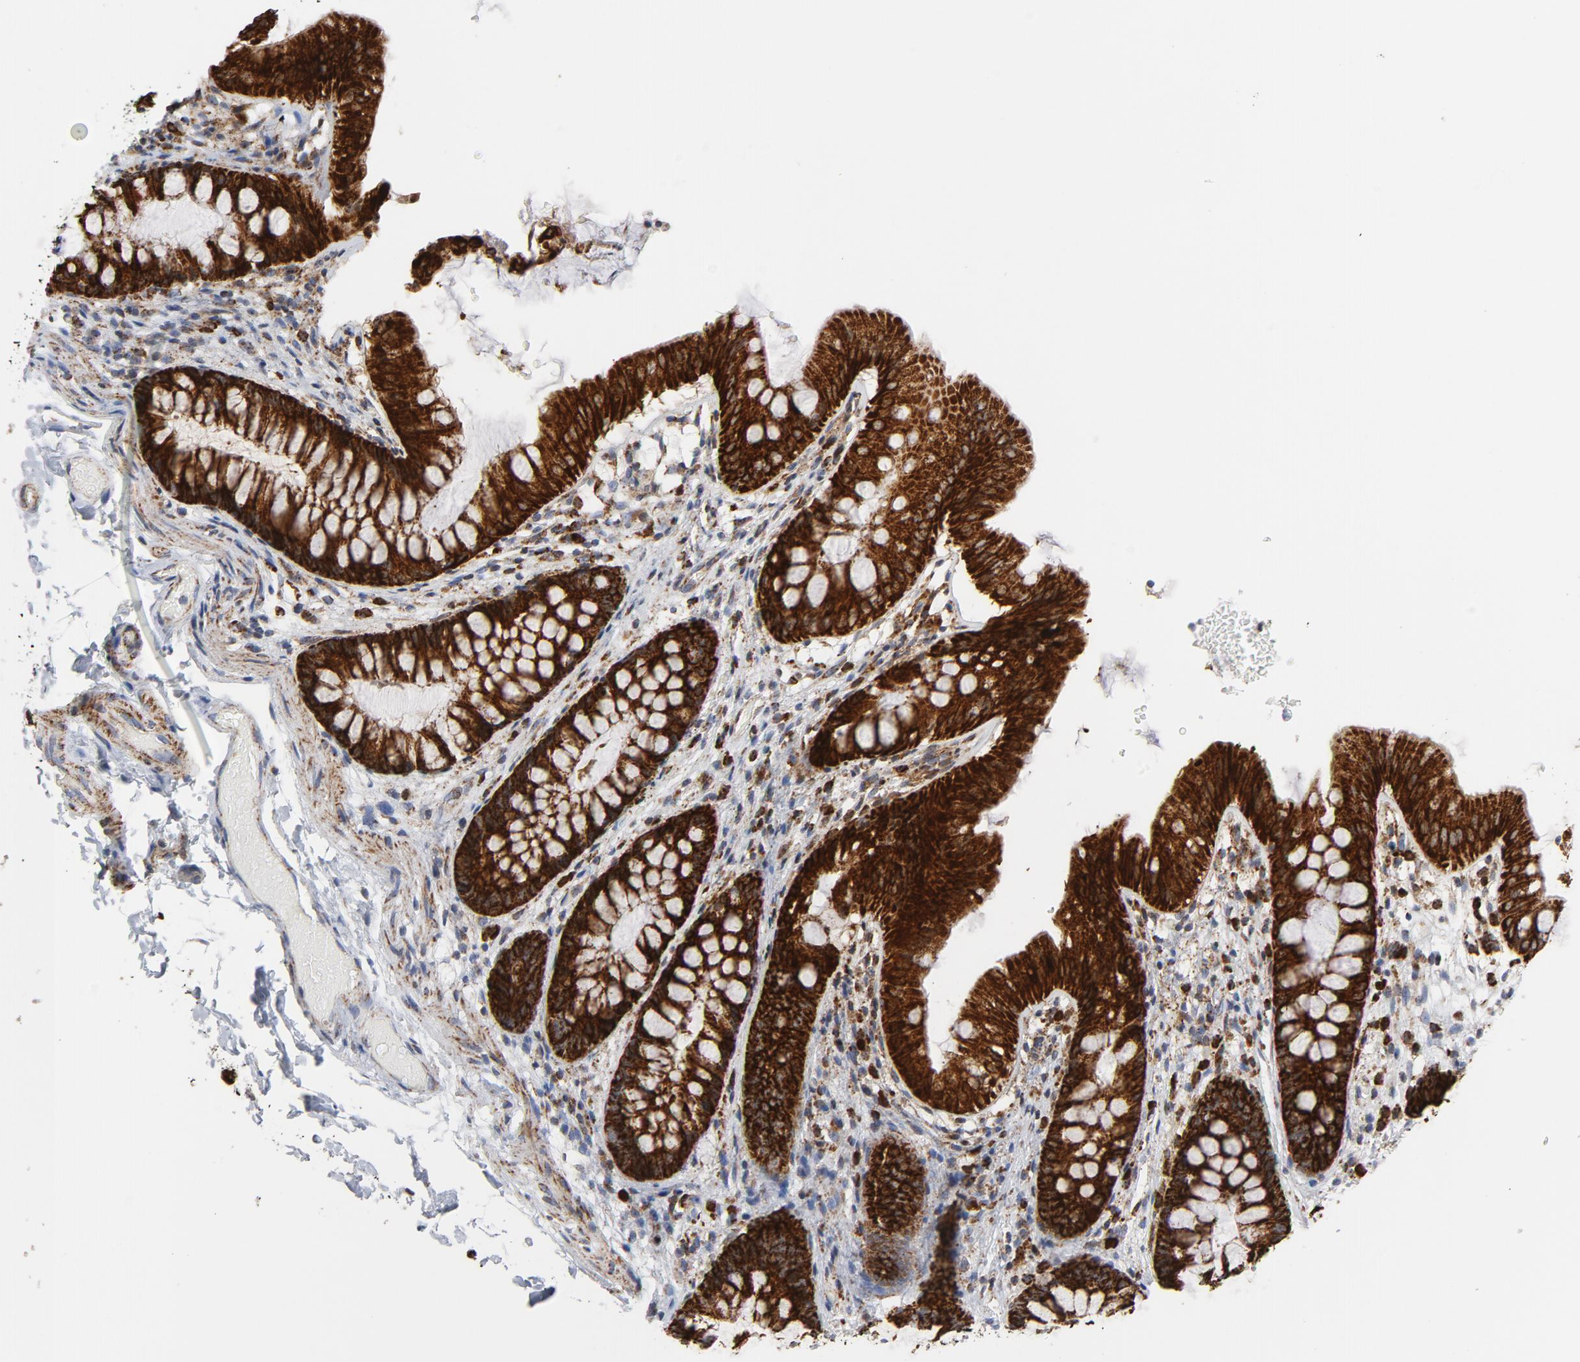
{"staining": {"intensity": "weak", "quantity": ">75%", "location": "cytoplasmic/membranous"}, "tissue": "colon", "cell_type": "Endothelial cells", "image_type": "normal", "snomed": [{"axis": "morphology", "description": "Normal tissue, NOS"}, {"axis": "topography", "description": "Smooth muscle"}, {"axis": "topography", "description": "Colon"}], "caption": "Protein expression by immunohistochemistry (IHC) exhibits weak cytoplasmic/membranous expression in approximately >75% of endothelial cells in benign colon.", "gene": "CYCS", "patient": {"sex": "male", "age": 67}}